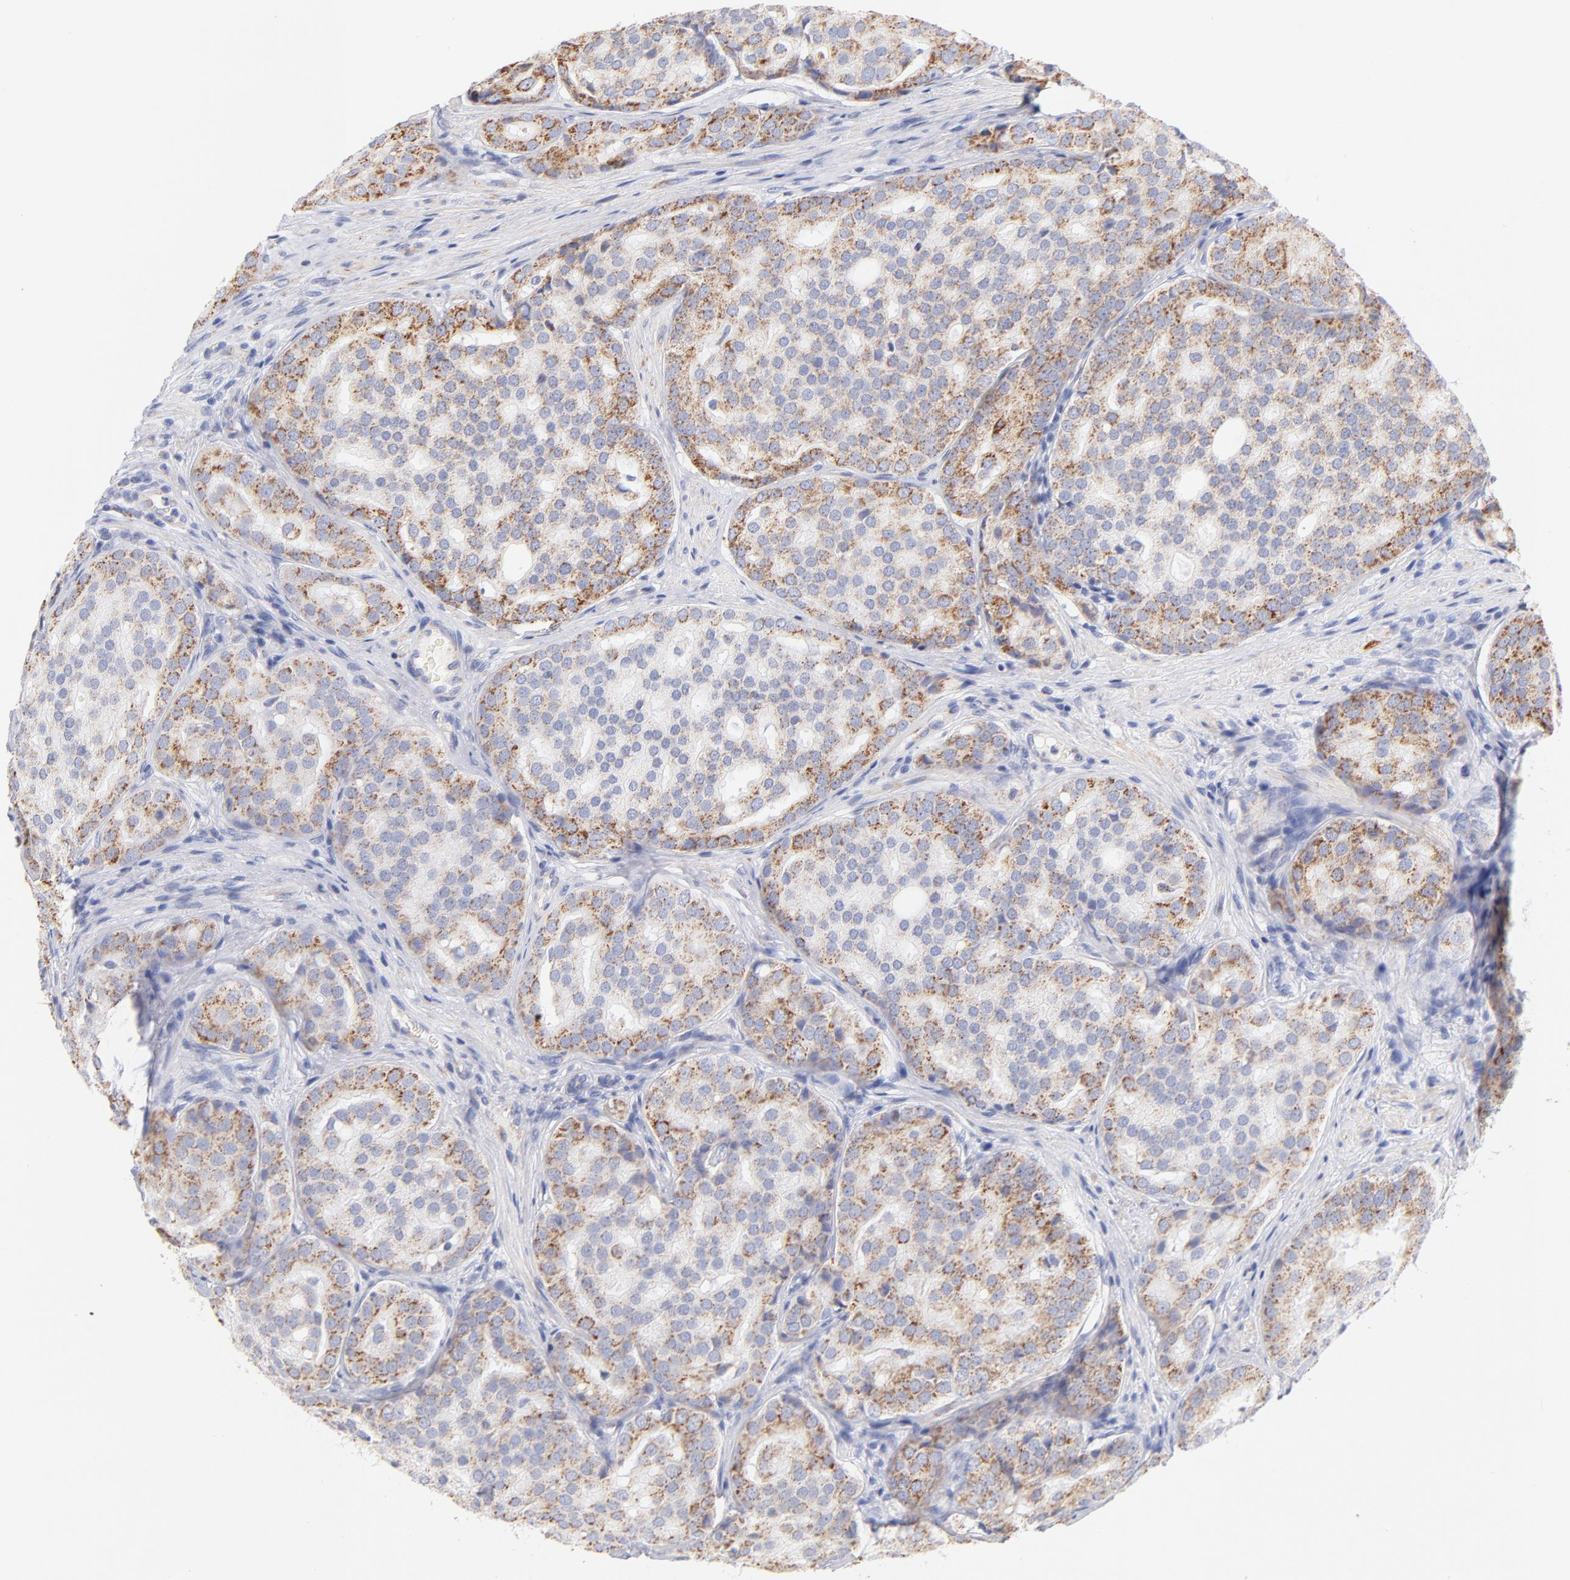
{"staining": {"intensity": "moderate", "quantity": ">75%", "location": "cytoplasmic/membranous"}, "tissue": "prostate cancer", "cell_type": "Tumor cells", "image_type": "cancer", "snomed": [{"axis": "morphology", "description": "Adenocarcinoma, High grade"}, {"axis": "topography", "description": "Prostate"}], "caption": "High-power microscopy captured an immunohistochemistry (IHC) photomicrograph of prostate high-grade adenocarcinoma, revealing moderate cytoplasmic/membranous positivity in approximately >75% of tumor cells.", "gene": "AIFM1", "patient": {"sex": "male", "age": 64}}